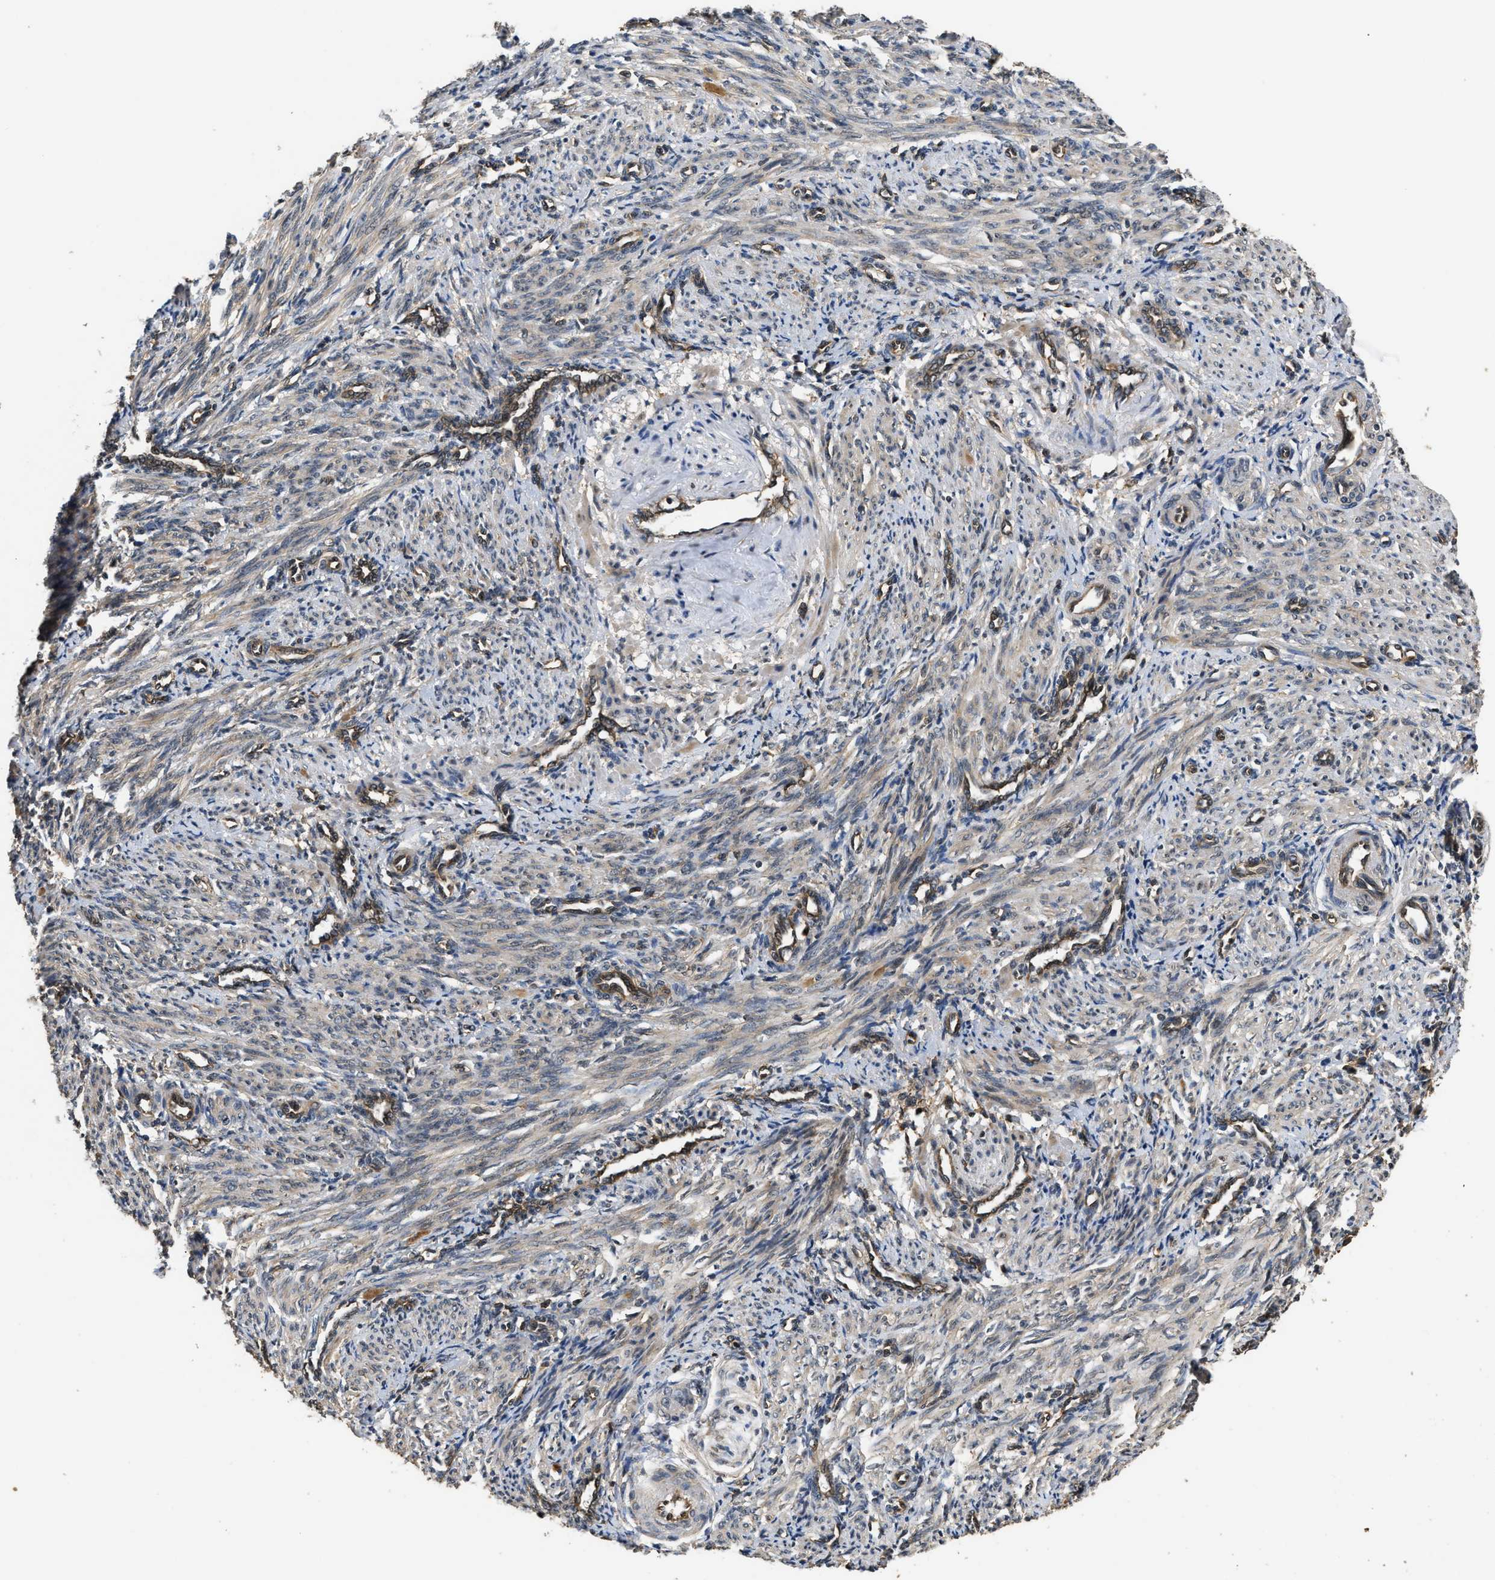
{"staining": {"intensity": "weak", "quantity": "<25%", "location": "cytoplasmic/membranous"}, "tissue": "smooth muscle", "cell_type": "Smooth muscle cells", "image_type": "normal", "snomed": [{"axis": "morphology", "description": "Normal tissue, NOS"}, {"axis": "topography", "description": "Endometrium"}], "caption": "A high-resolution image shows IHC staining of benign smooth muscle, which displays no significant staining in smooth muscle cells.", "gene": "DNAJC2", "patient": {"sex": "female", "age": 33}}